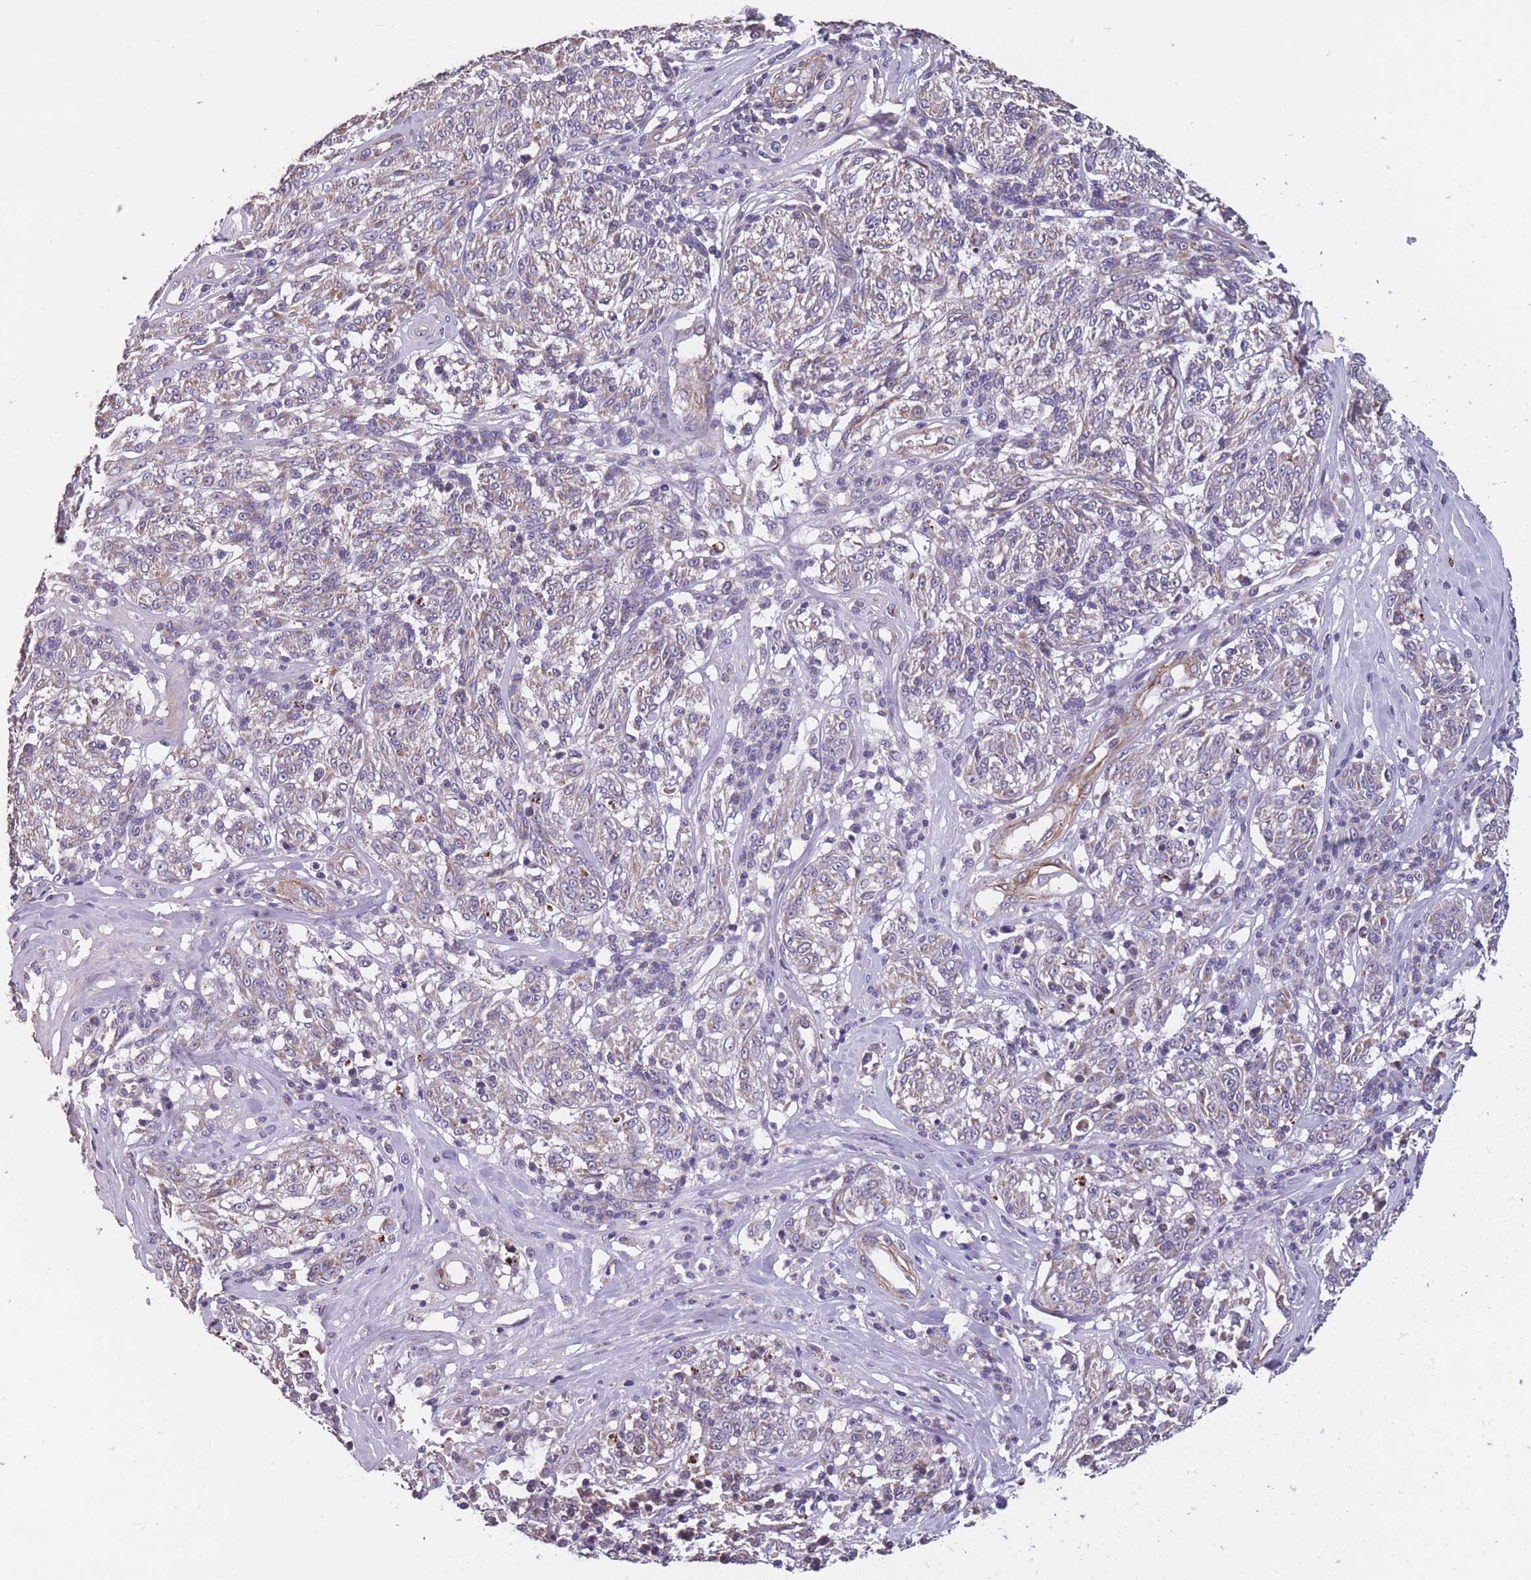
{"staining": {"intensity": "weak", "quantity": "25%-75%", "location": "cytoplasmic/membranous"}, "tissue": "melanoma", "cell_type": "Tumor cells", "image_type": "cancer", "snomed": [{"axis": "morphology", "description": "Malignant melanoma, NOS"}, {"axis": "topography", "description": "Skin"}], "caption": "Immunohistochemistry (IHC) of malignant melanoma reveals low levels of weak cytoplasmic/membranous positivity in approximately 25%-75% of tumor cells.", "gene": "TOMM40L", "patient": {"sex": "female", "age": 63}}